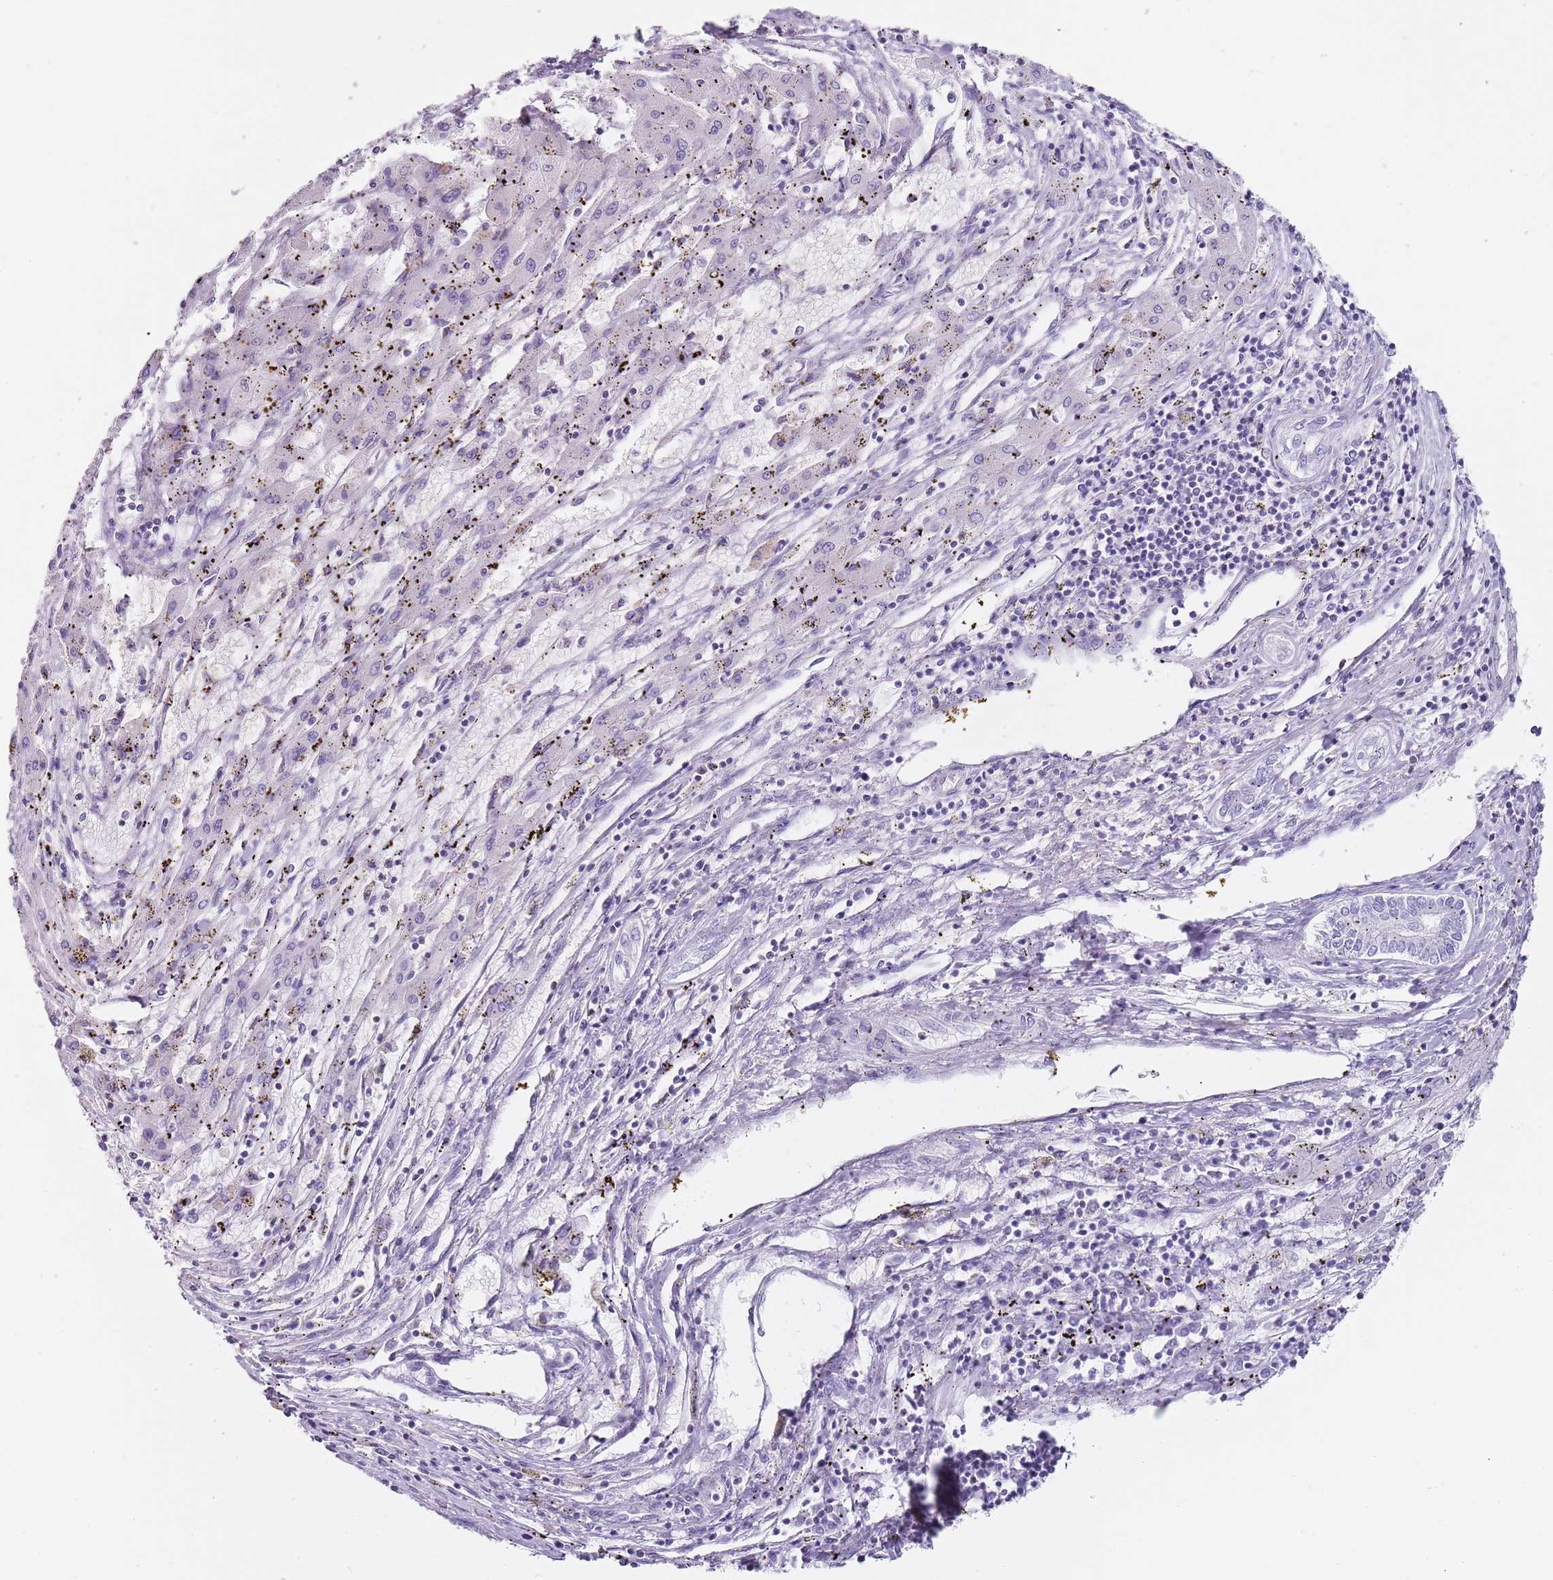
{"staining": {"intensity": "negative", "quantity": "none", "location": "none"}, "tissue": "liver cancer", "cell_type": "Tumor cells", "image_type": "cancer", "snomed": [{"axis": "morphology", "description": "Carcinoma, Hepatocellular, NOS"}, {"axis": "topography", "description": "Liver"}], "caption": "A histopathology image of hepatocellular carcinoma (liver) stained for a protein displays no brown staining in tumor cells. The staining is performed using DAB (3,3'-diaminobenzidine) brown chromogen with nuclei counter-stained in using hematoxylin.", "gene": "NBPF20", "patient": {"sex": "male", "age": 72}}